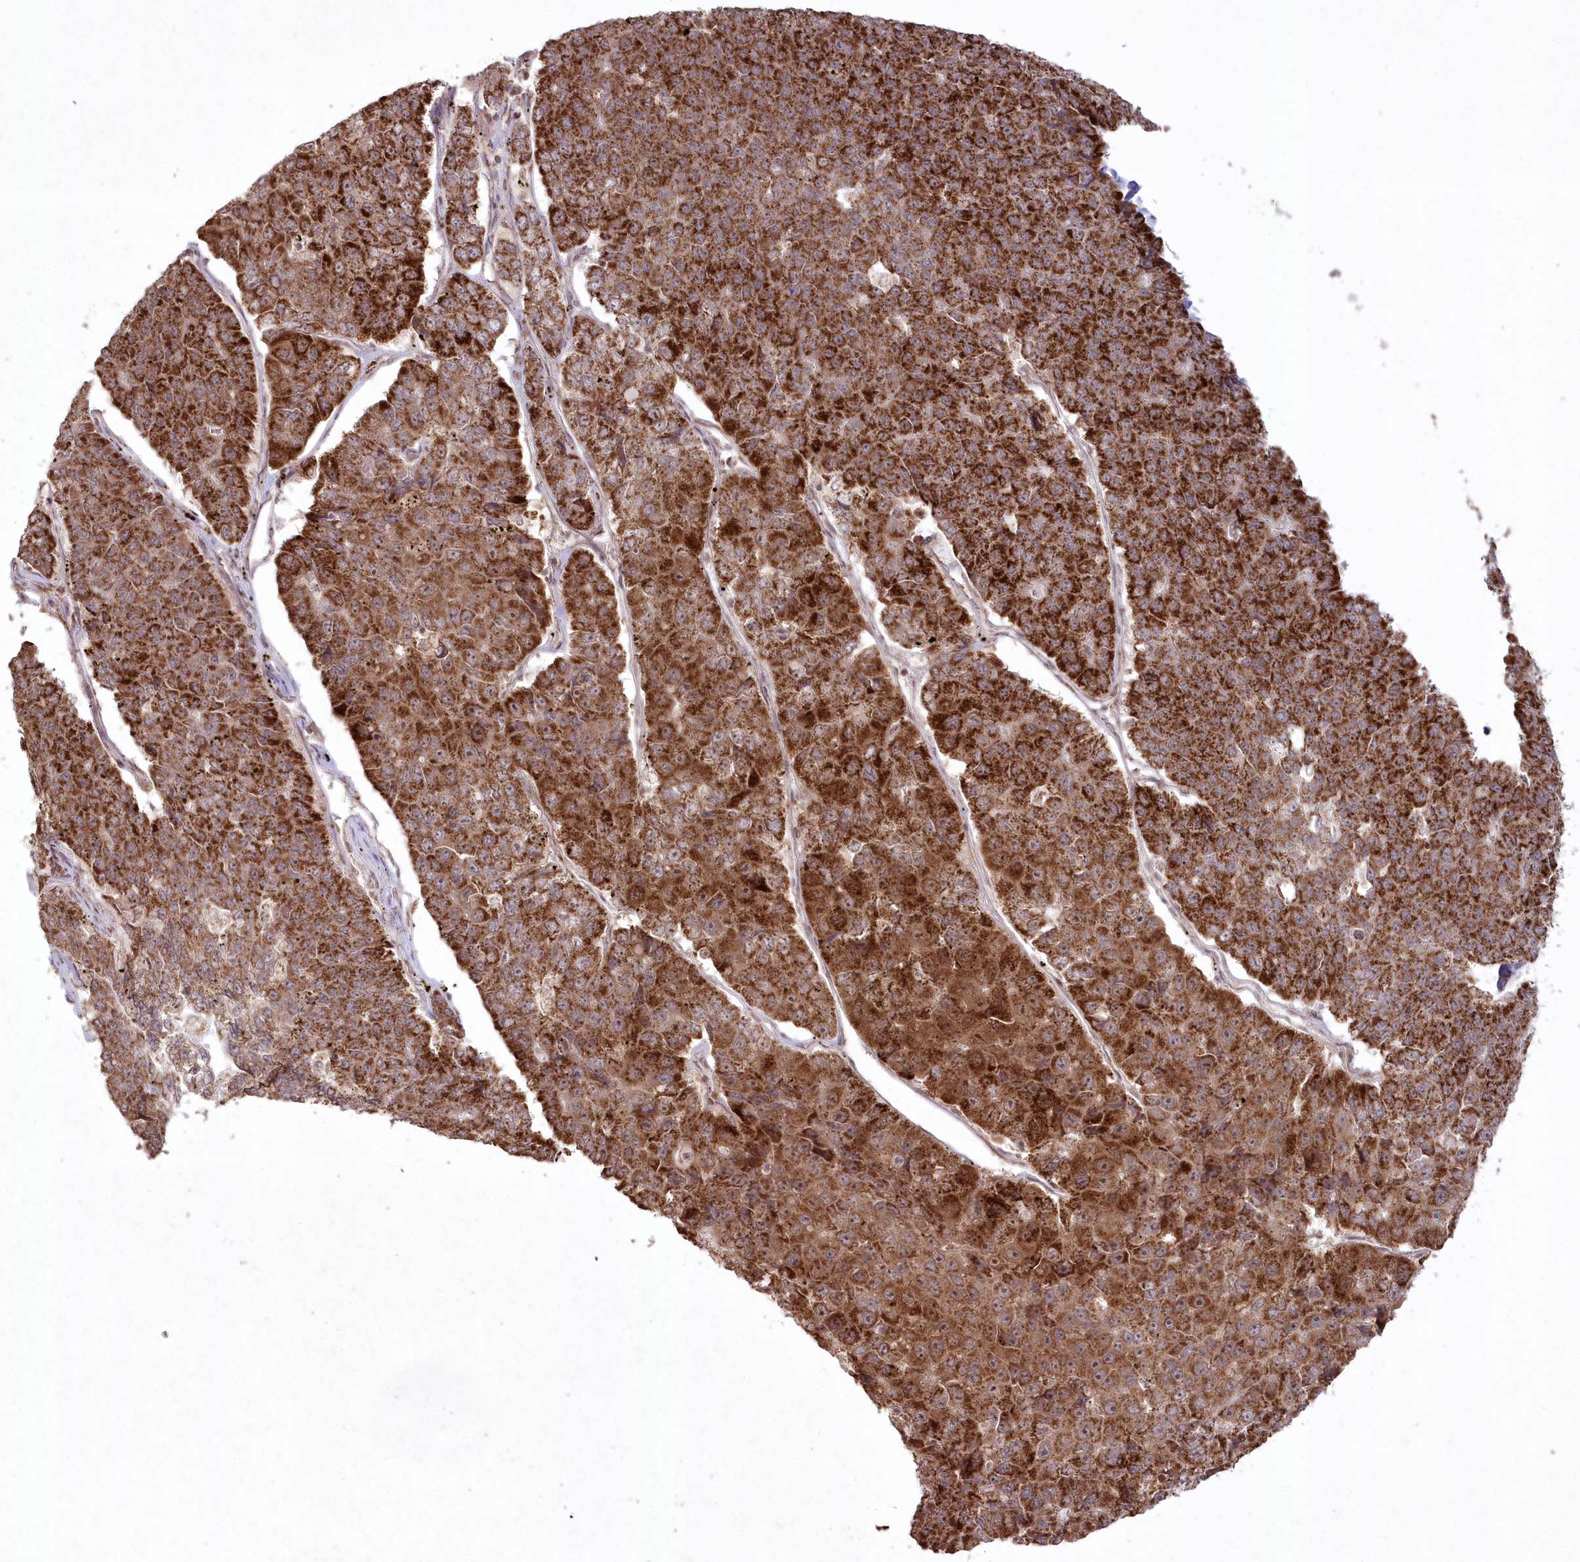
{"staining": {"intensity": "strong", "quantity": ">75%", "location": "cytoplasmic/membranous"}, "tissue": "pancreatic cancer", "cell_type": "Tumor cells", "image_type": "cancer", "snomed": [{"axis": "morphology", "description": "Adenocarcinoma, NOS"}, {"axis": "topography", "description": "Pancreas"}], "caption": "Immunohistochemistry (IHC) of pancreatic adenocarcinoma demonstrates high levels of strong cytoplasmic/membranous staining in about >75% of tumor cells.", "gene": "LRPPRC", "patient": {"sex": "male", "age": 50}}